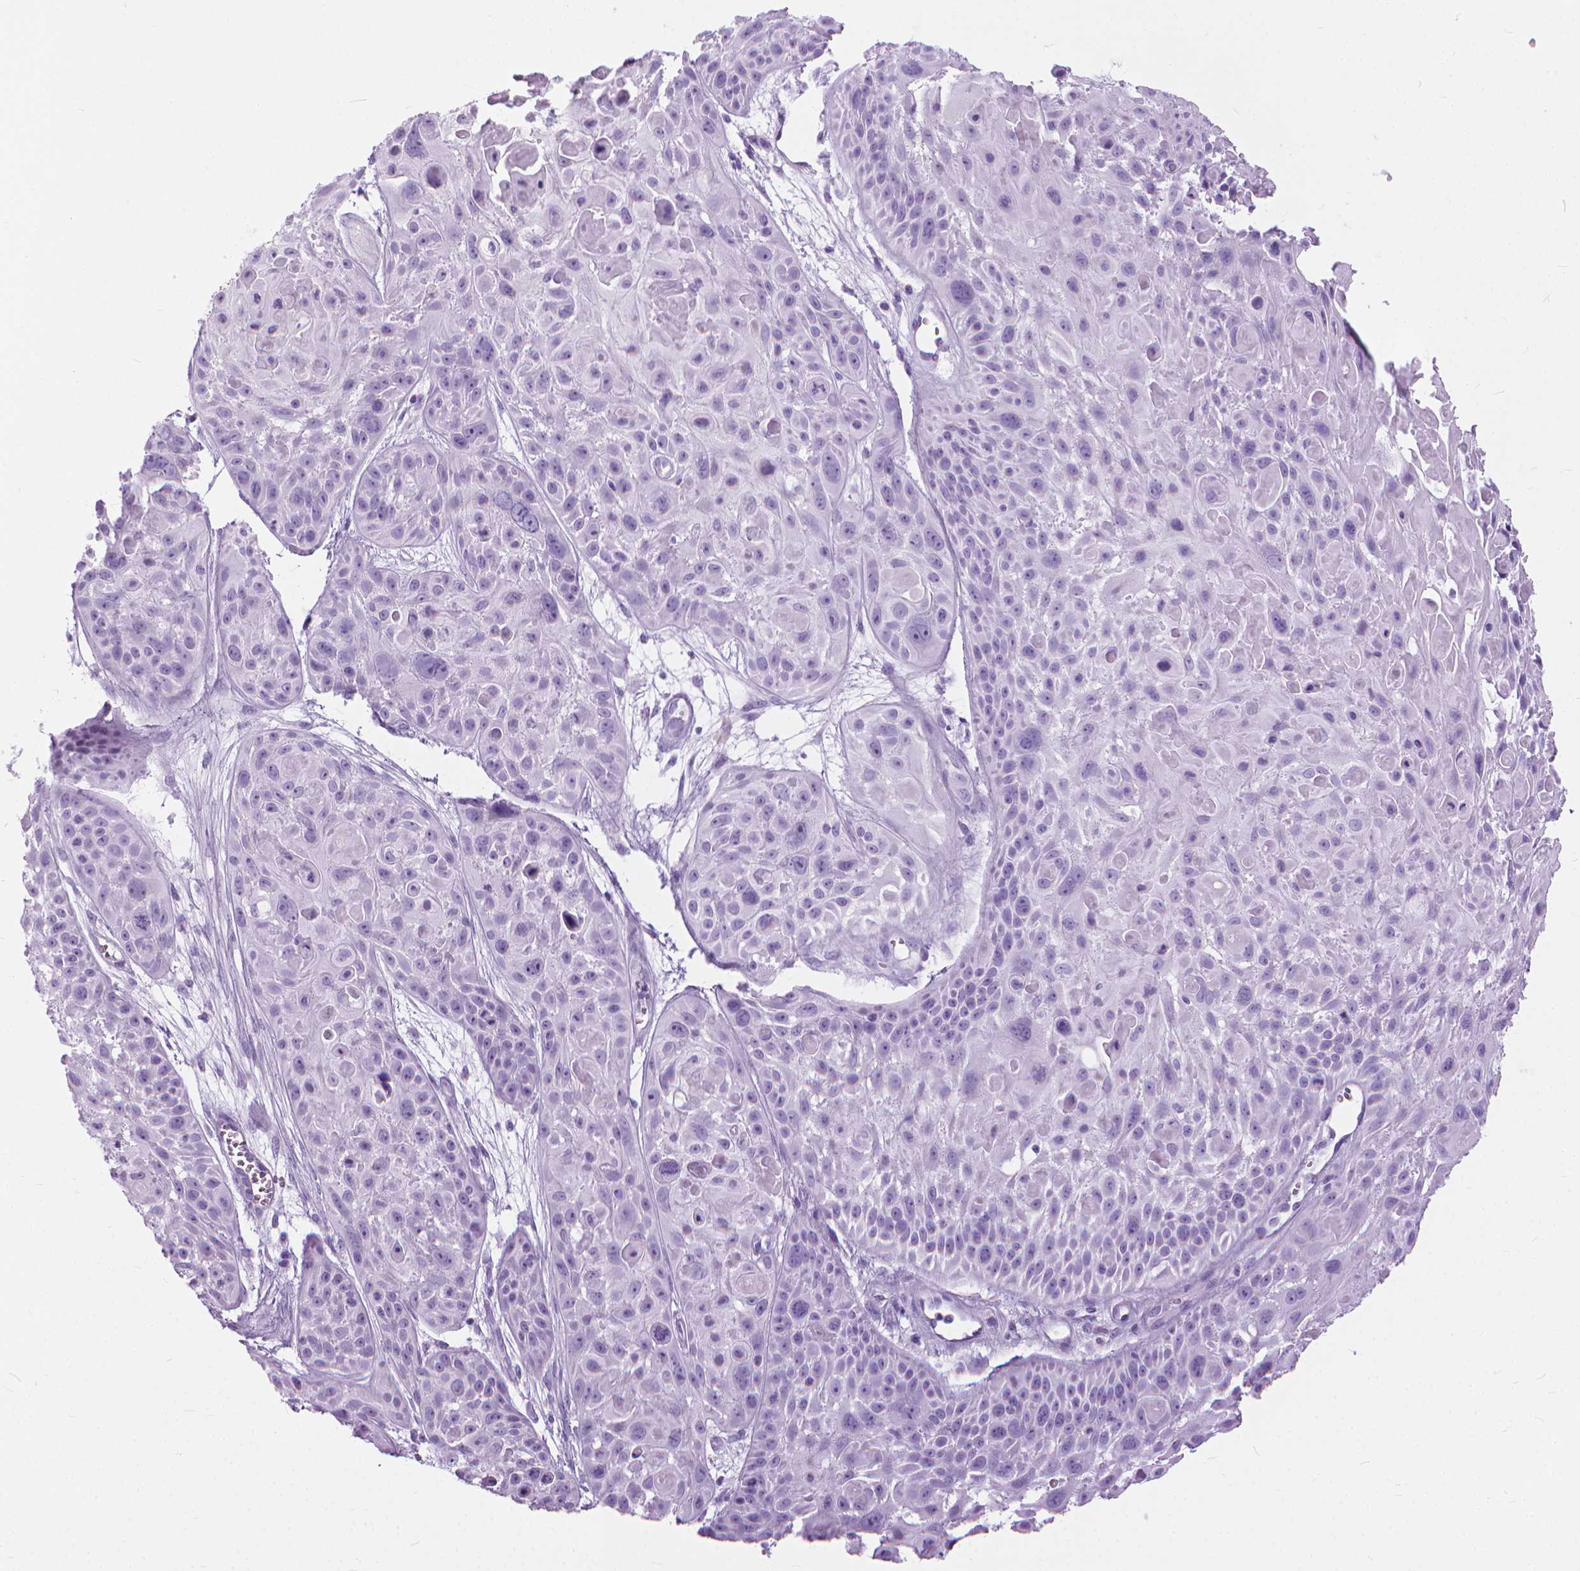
{"staining": {"intensity": "negative", "quantity": "none", "location": "none"}, "tissue": "skin cancer", "cell_type": "Tumor cells", "image_type": "cancer", "snomed": [{"axis": "morphology", "description": "Squamous cell carcinoma, NOS"}, {"axis": "topography", "description": "Skin"}, {"axis": "topography", "description": "Anal"}], "caption": "Skin squamous cell carcinoma was stained to show a protein in brown. There is no significant positivity in tumor cells.", "gene": "HTR2B", "patient": {"sex": "female", "age": 75}}